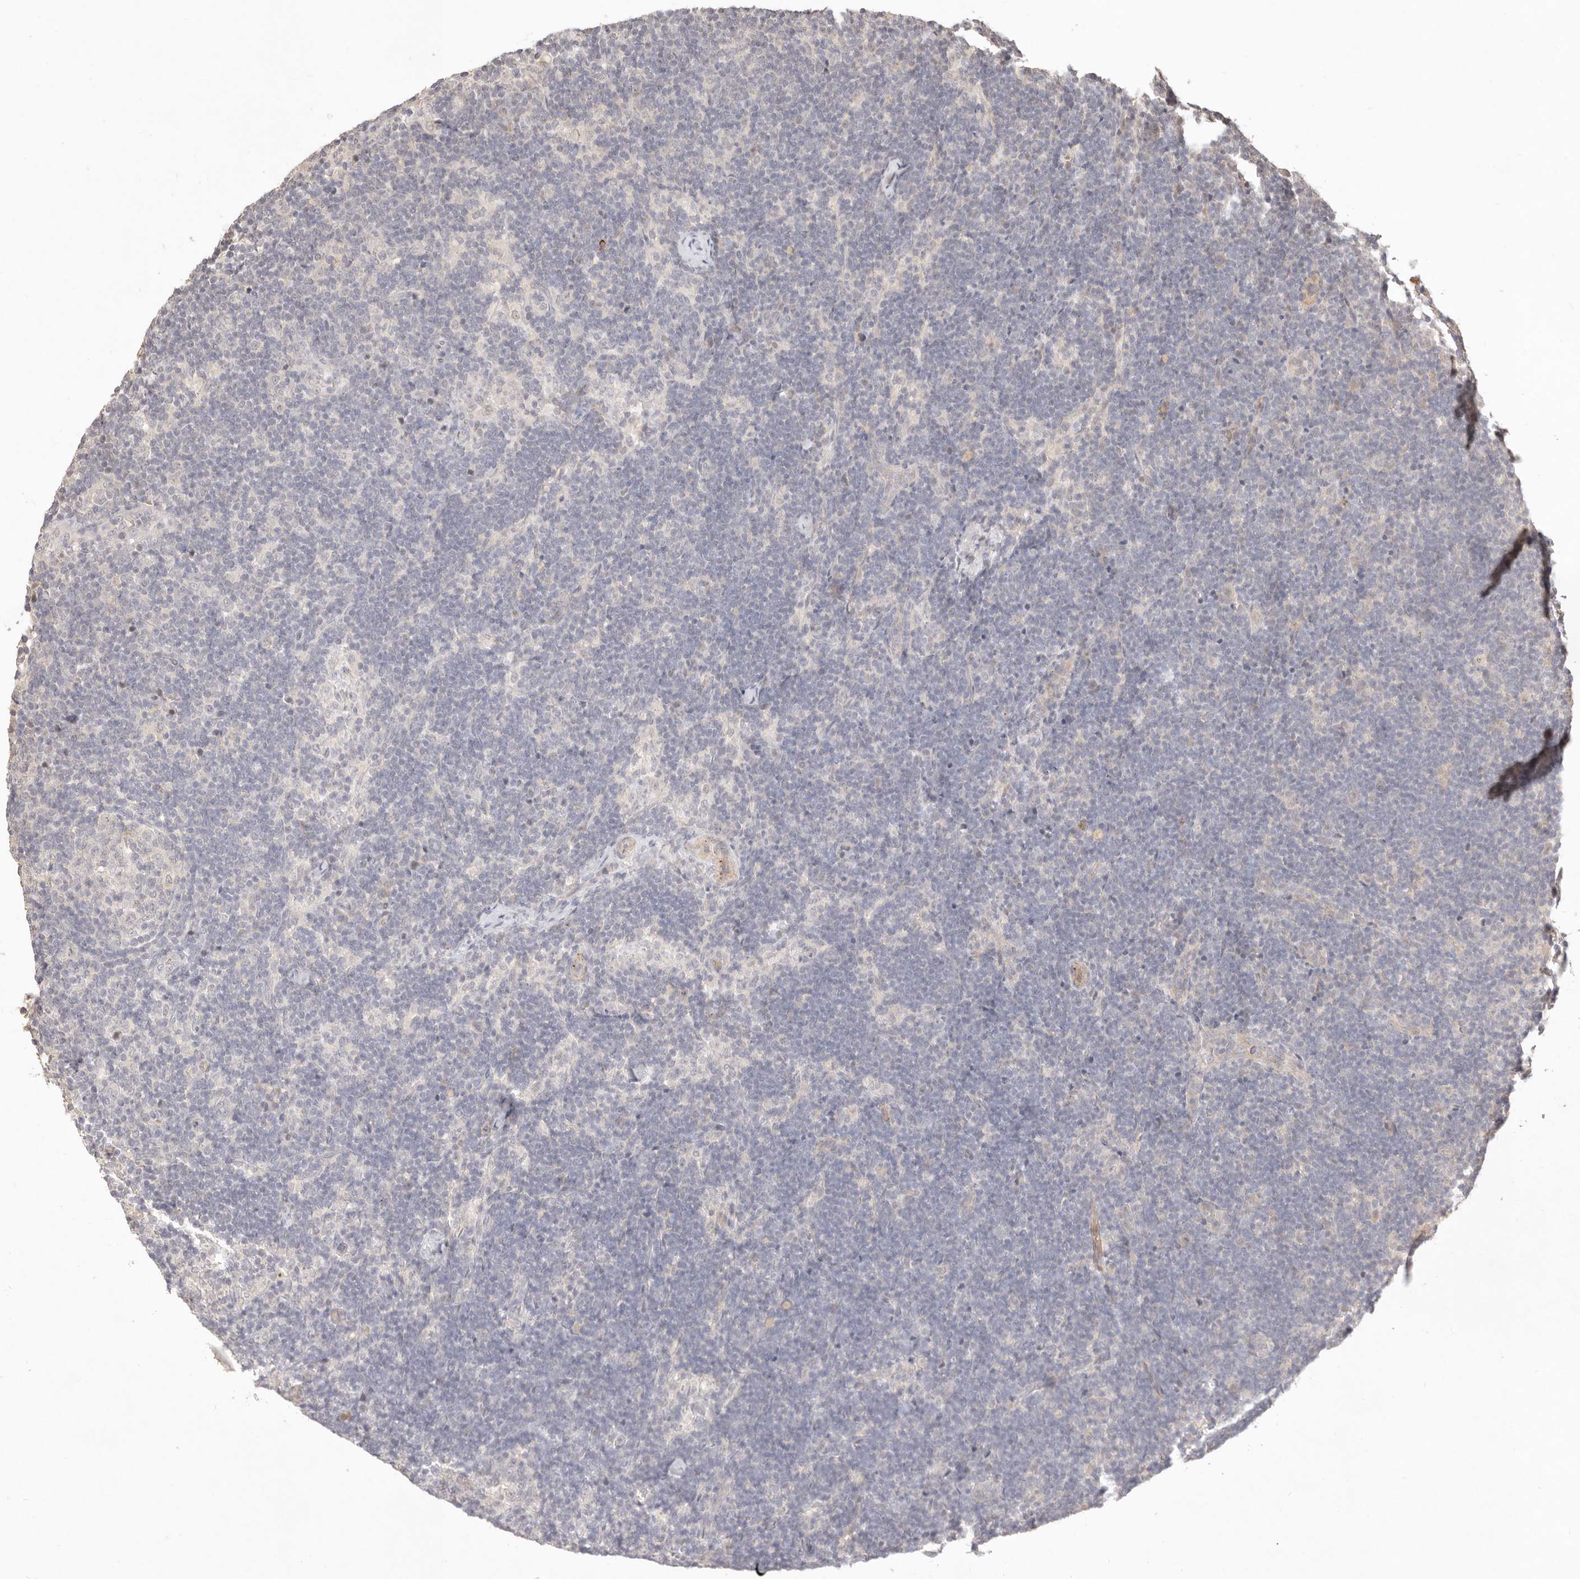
{"staining": {"intensity": "negative", "quantity": "none", "location": "none"}, "tissue": "lymph node", "cell_type": "Germinal center cells", "image_type": "normal", "snomed": [{"axis": "morphology", "description": "Normal tissue, NOS"}, {"axis": "topography", "description": "Lymph node"}], "caption": "Immunohistochemical staining of unremarkable lymph node shows no significant staining in germinal center cells. (DAB (3,3'-diaminobenzidine) IHC, high magnification).", "gene": "MEP1A", "patient": {"sex": "female", "age": 22}}